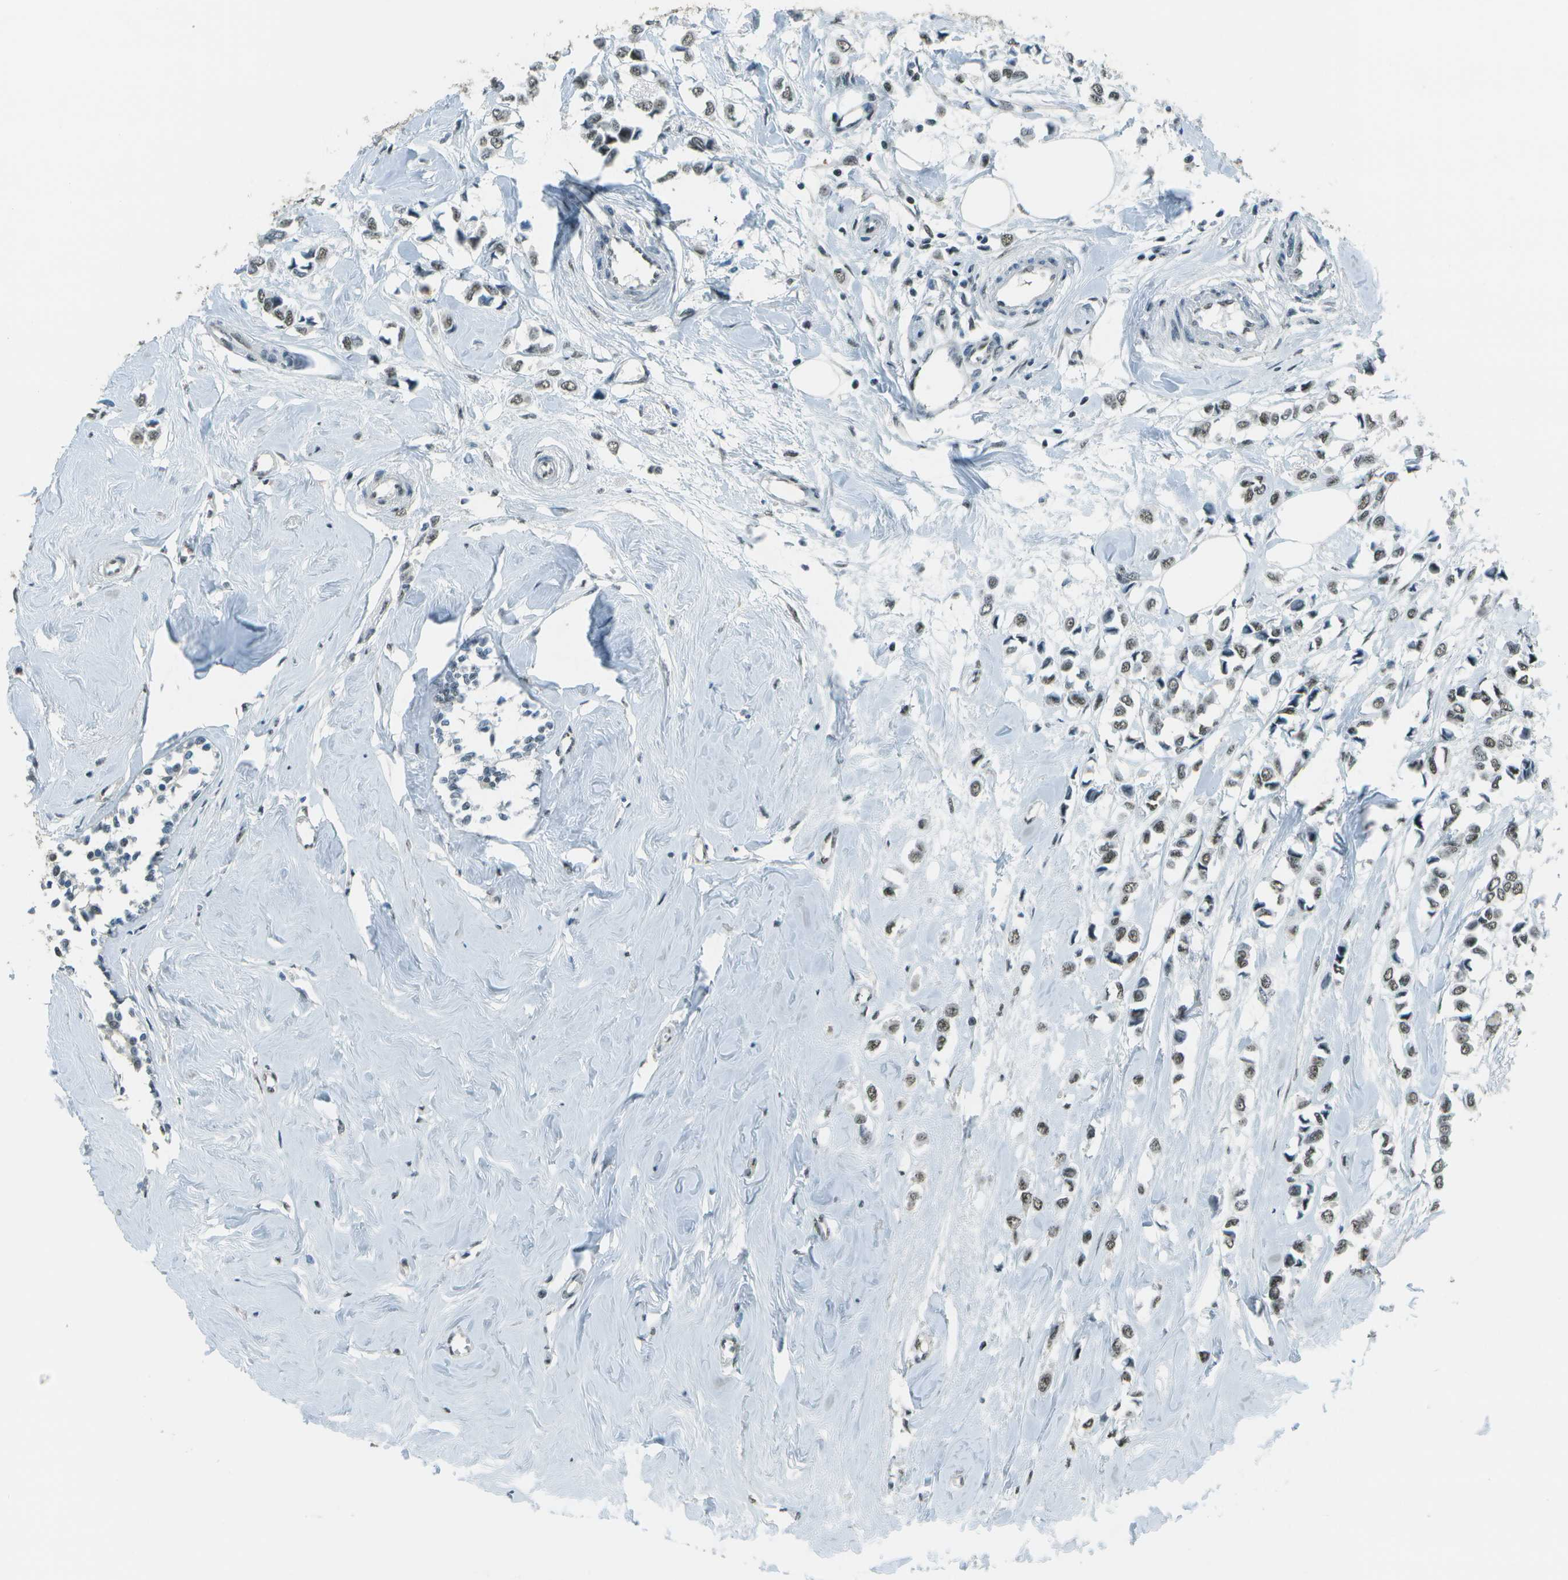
{"staining": {"intensity": "weak", "quantity": ">75%", "location": "nuclear"}, "tissue": "breast cancer", "cell_type": "Tumor cells", "image_type": "cancer", "snomed": [{"axis": "morphology", "description": "Lobular carcinoma"}, {"axis": "topography", "description": "Breast"}], "caption": "A high-resolution micrograph shows IHC staining of breast cancer (lobular carcinoma), which displays weak nuclear positivity in approximately >75% of tumor cells.", "gene": "DEPDC1", "patient": {"sex": "female", "age": 51}}